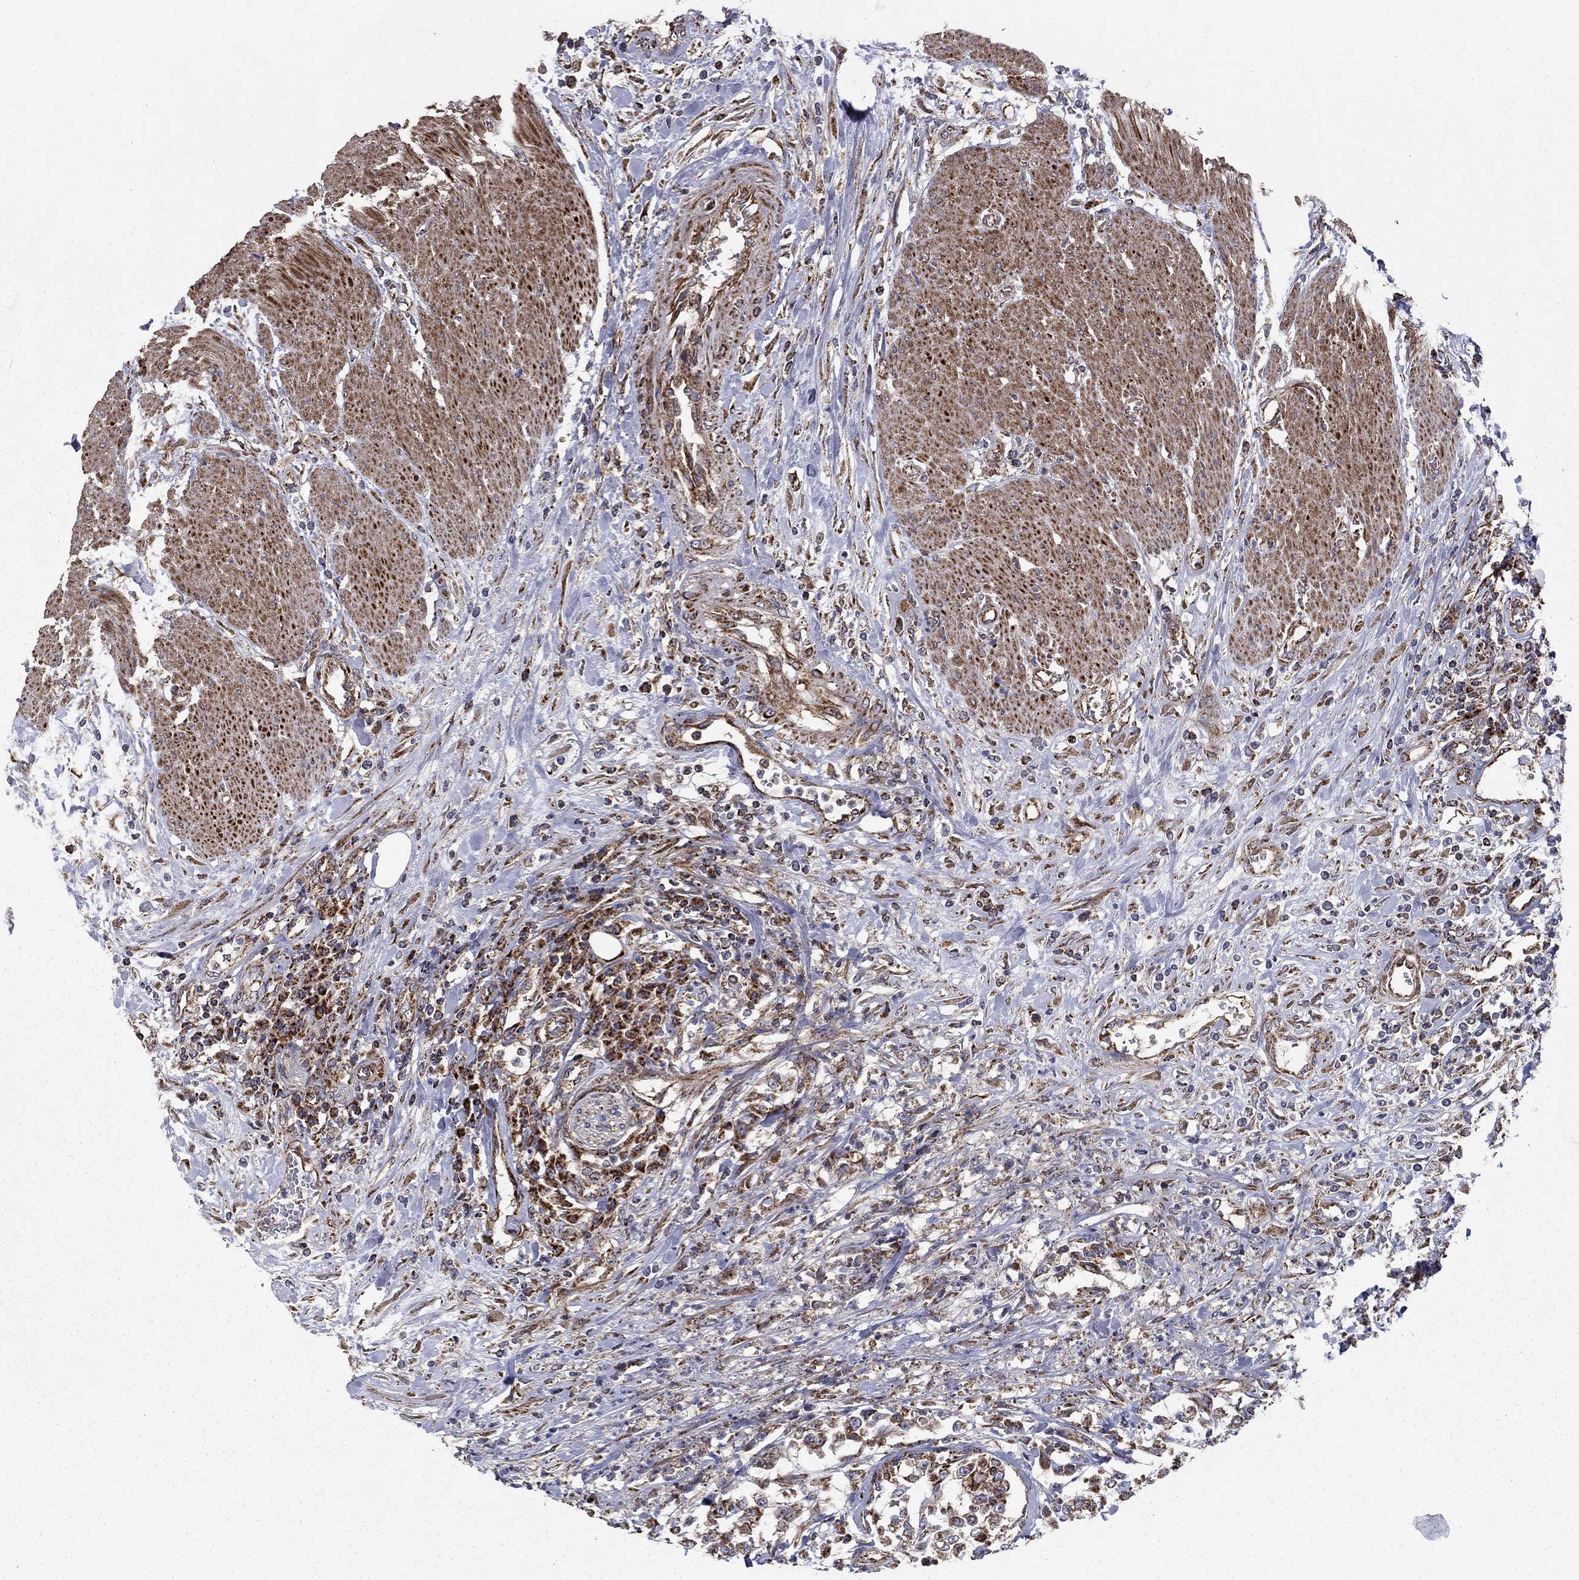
{"staining": {"intensity": "strong", "quantity": "25%-75%", "location": "cytoplasmic/membranous"}, "tissue": "urothelial cancer", "cell_type": "Tumor cells", "image_type": "cancer", "snomed": [{"axis": "morphology", "description": "Urothelial carcinoma, High grade"}, {"axis": "topography", "description": "Urinary bladder"}], "caption": "High-magnification brightfield microscopy of urothelial cancer stained with DAB (brown) and counterstained with hematoxylin (blue). tumor cells exhibit strong cytoplasmic/membranous expression is seen in approximately25%-75% of cells.", "gene": "NDUFS8", "patient": {"sex": "male", "age": 46}}